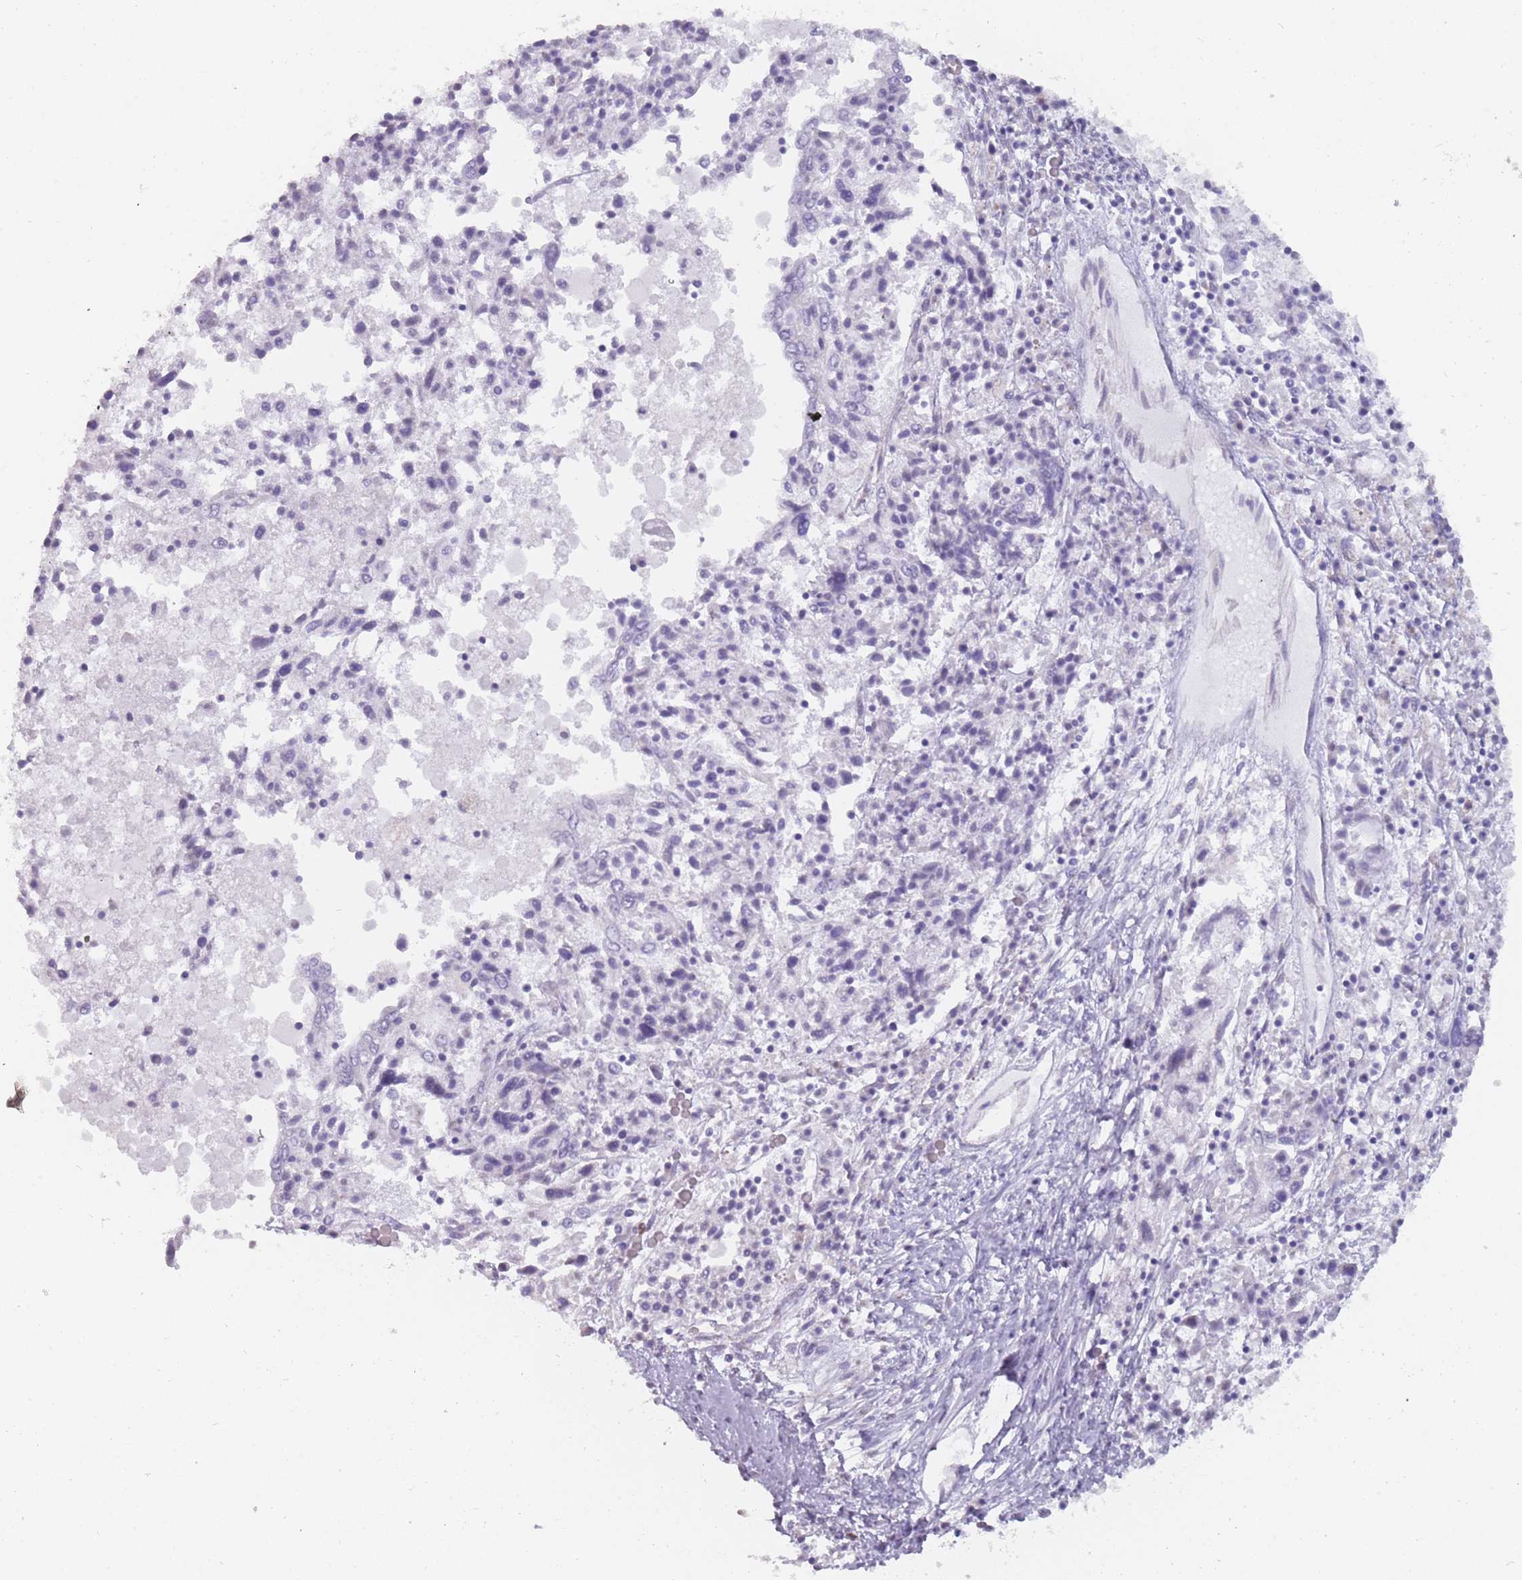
{"staining": {"intensity": "negative", "quantity": "none", "location": "none"}, "tissue": "ovarian cancer", "cell_type": "Tumor cells", "image_type": "cancer", "snomed": [{"axis": "morphology", "description": "Carcinoma, endometroid"}, {"axis": "topography", "description": "Ovary"}], "caption": "Tumor cells are negative for protein expression in human ovarian cancer.", "gene": "DDX4", "patient": {"sex": "female", "age": 62}}